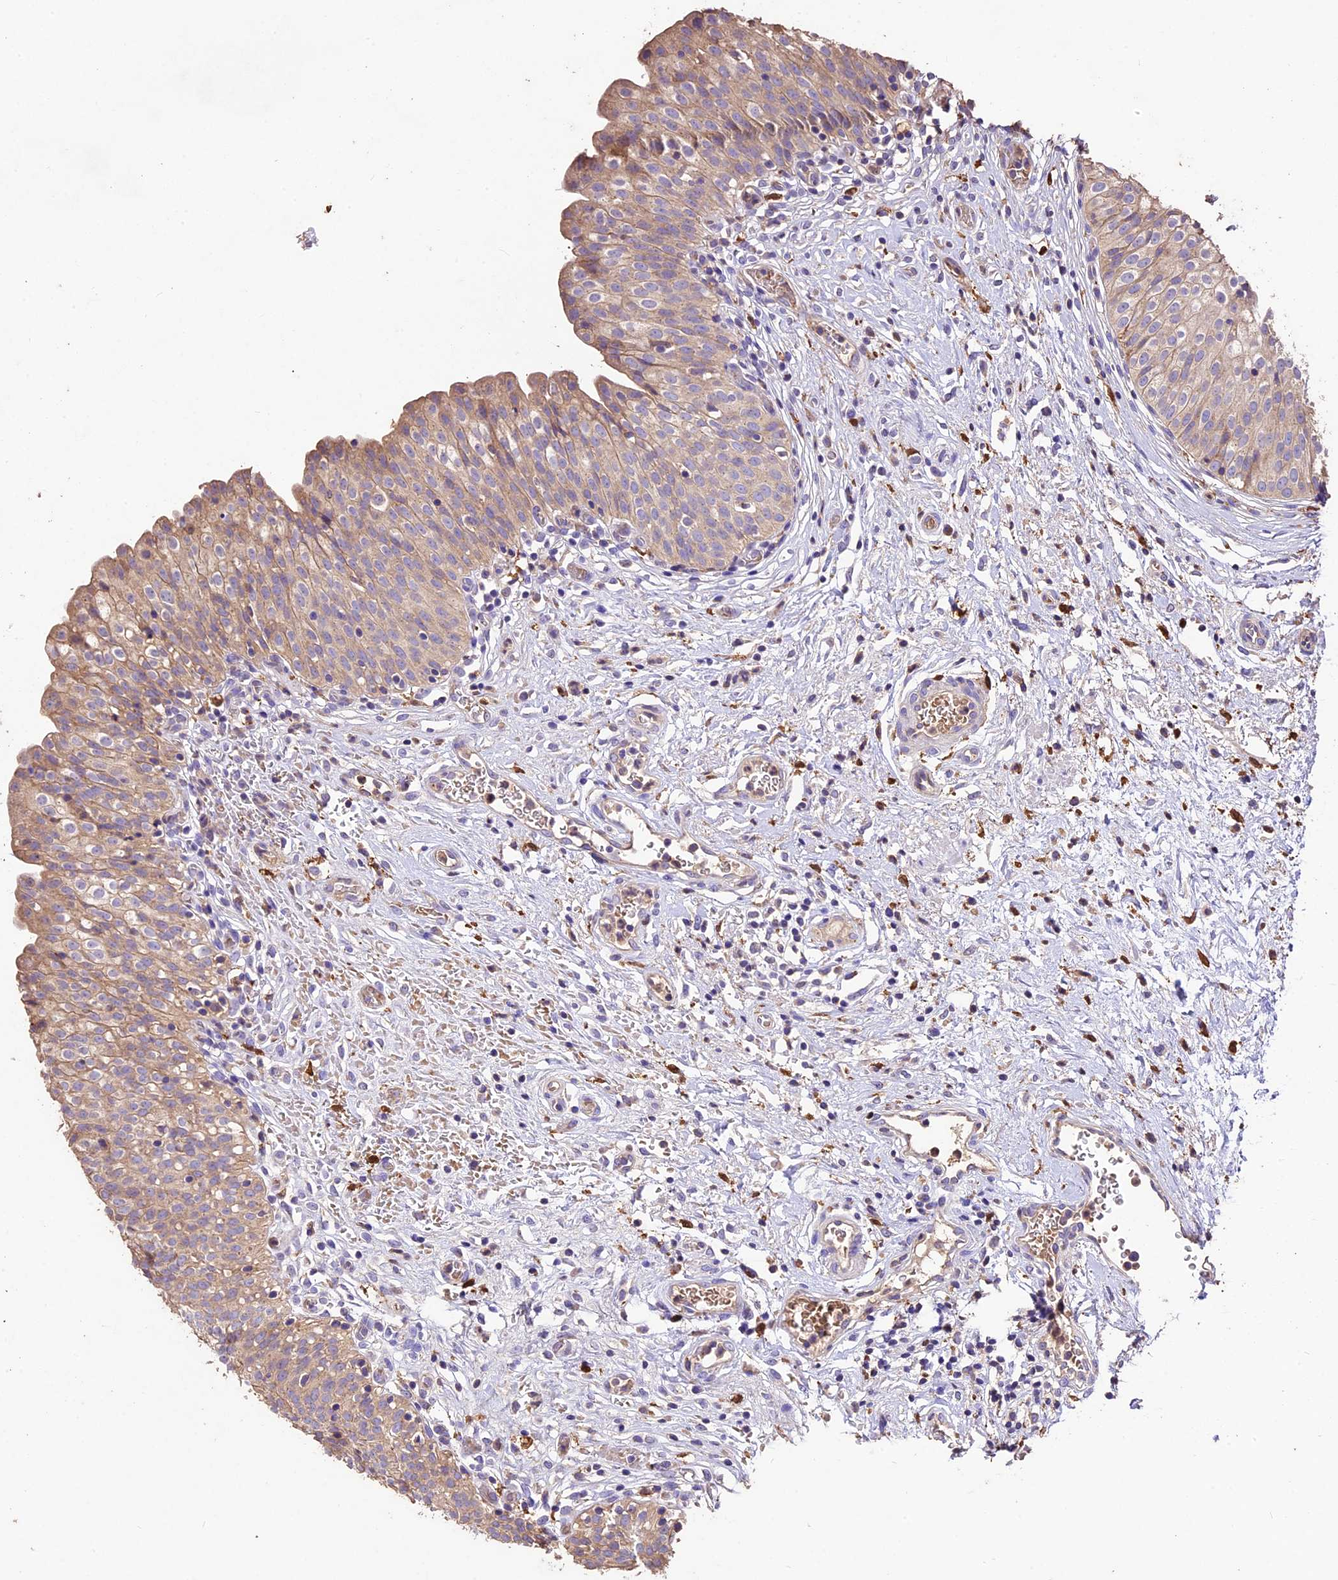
{"staining": {"intensity": "moderate", "quantity": ">75%", "location": "cytoplasmic/membranous"}, "tissue": "urinary bladder", "cell_type": "Urothelial cells", "image_type": "normal", "snomed": [{"axis": "morphology", "description": "Normal tissue, NOS"}, {"axis": "topography", "description": "Urinary bladder"}], "caption": "Immunohistochemistry (IHC) (DAB (3,3'-diaminobenzidine)) staining of benign human urinary bladder exhibits moderate cytoplasmic/membranous protein positivity in about >75% of urothelial cells.", "gene": "CRLF1", "patient": {"sex": "male", "age": 55}}